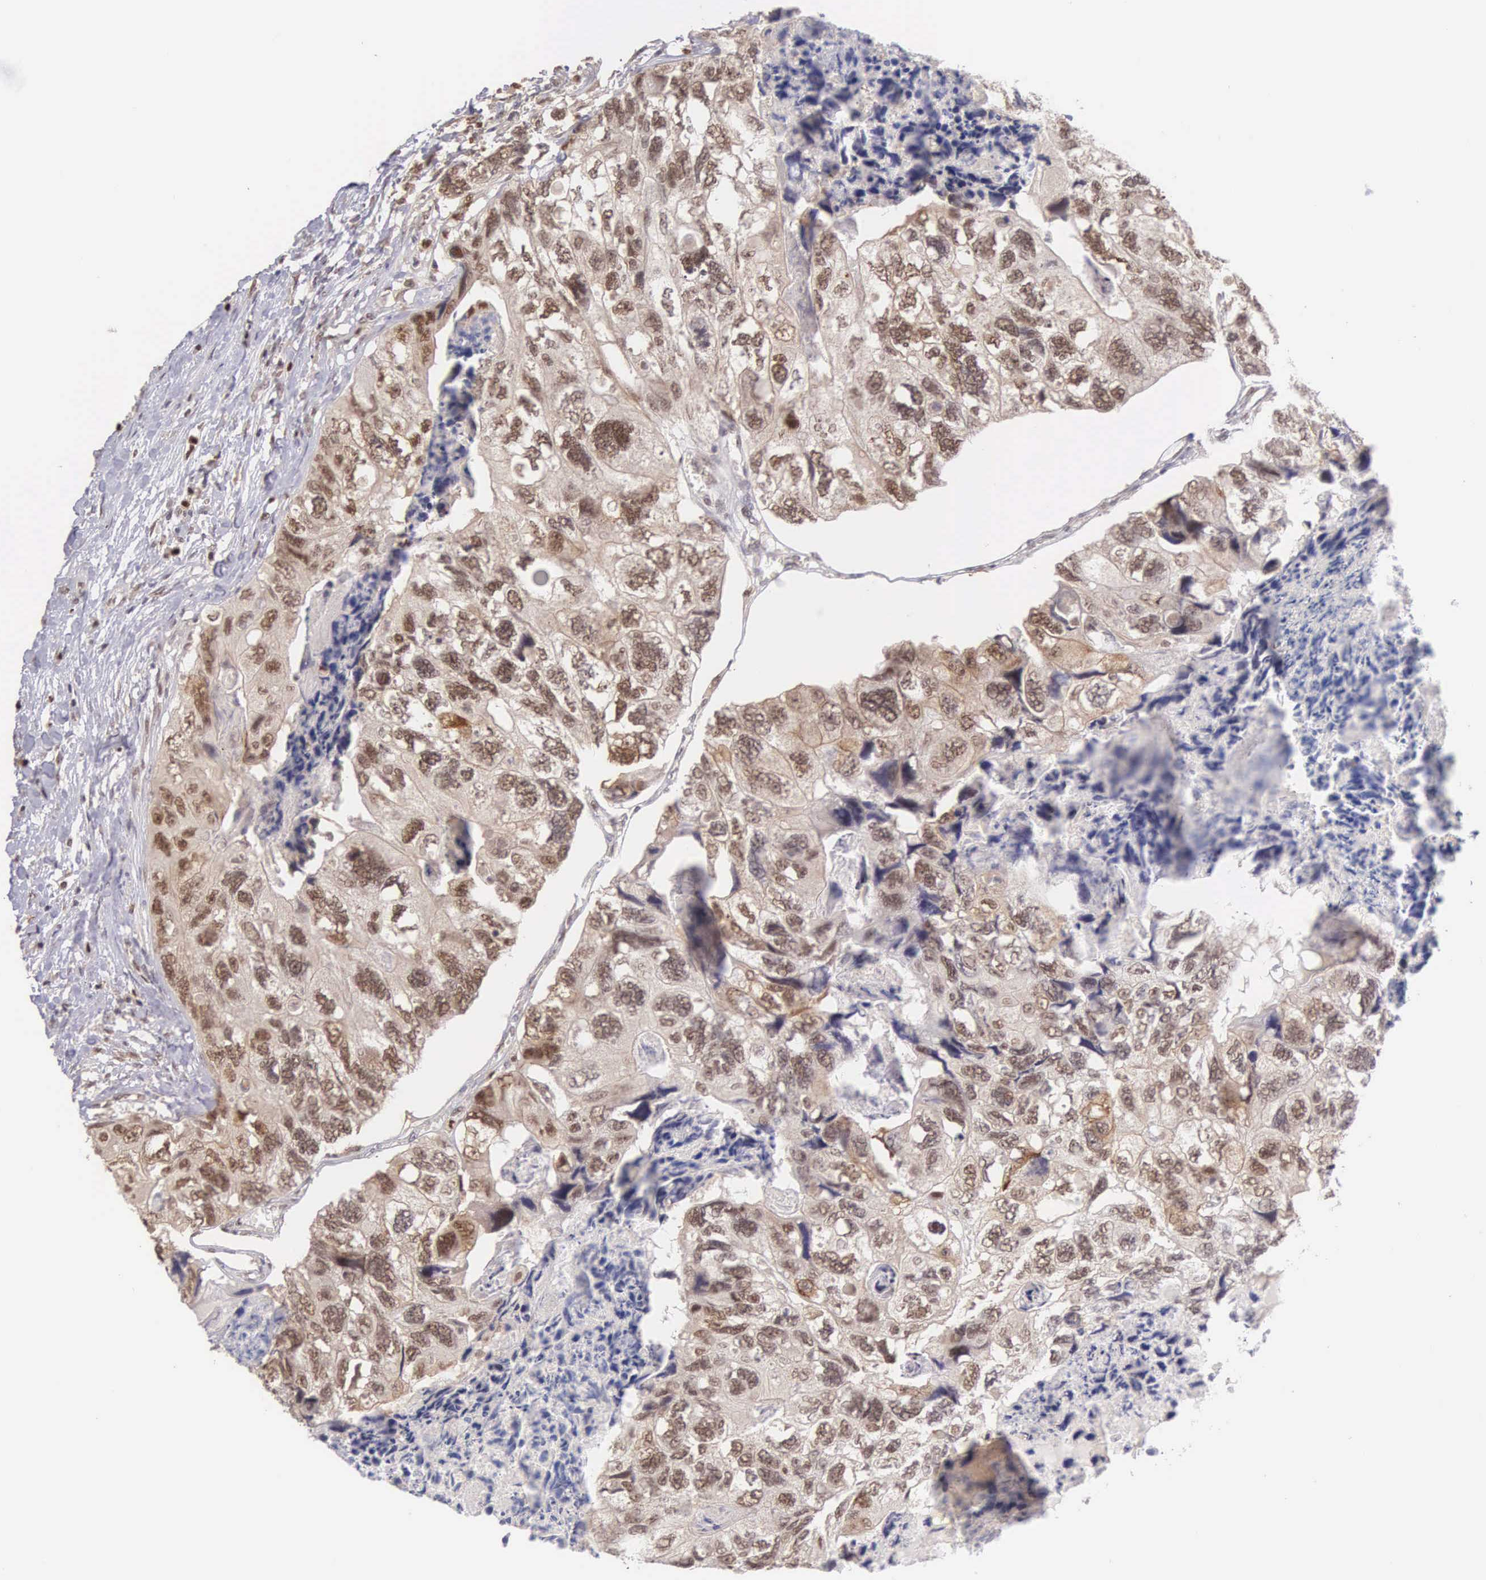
{"staining": {"intensity": "moderate", "quantity": "25%-75%", "location": "cytoplasmic/membranous,nuclear"}, "tissue": "colorectal cancer", "cell_type": "Tumor cells", "image_type": "cancer", "snomed": [{"axis": "morphology", "description": "Adenocarcinoma, NOS"}, {"axis": "topography", "description": "Rectum"}], "caption": "Brown immunohistochemical staining in colorectal cancer displays moderate cytoplasmic/membranous and nuclear positivity in about 25%-75% of tumor cells.", "gene": "GRK3", "patient": {"sex": "female", "age": 82}}